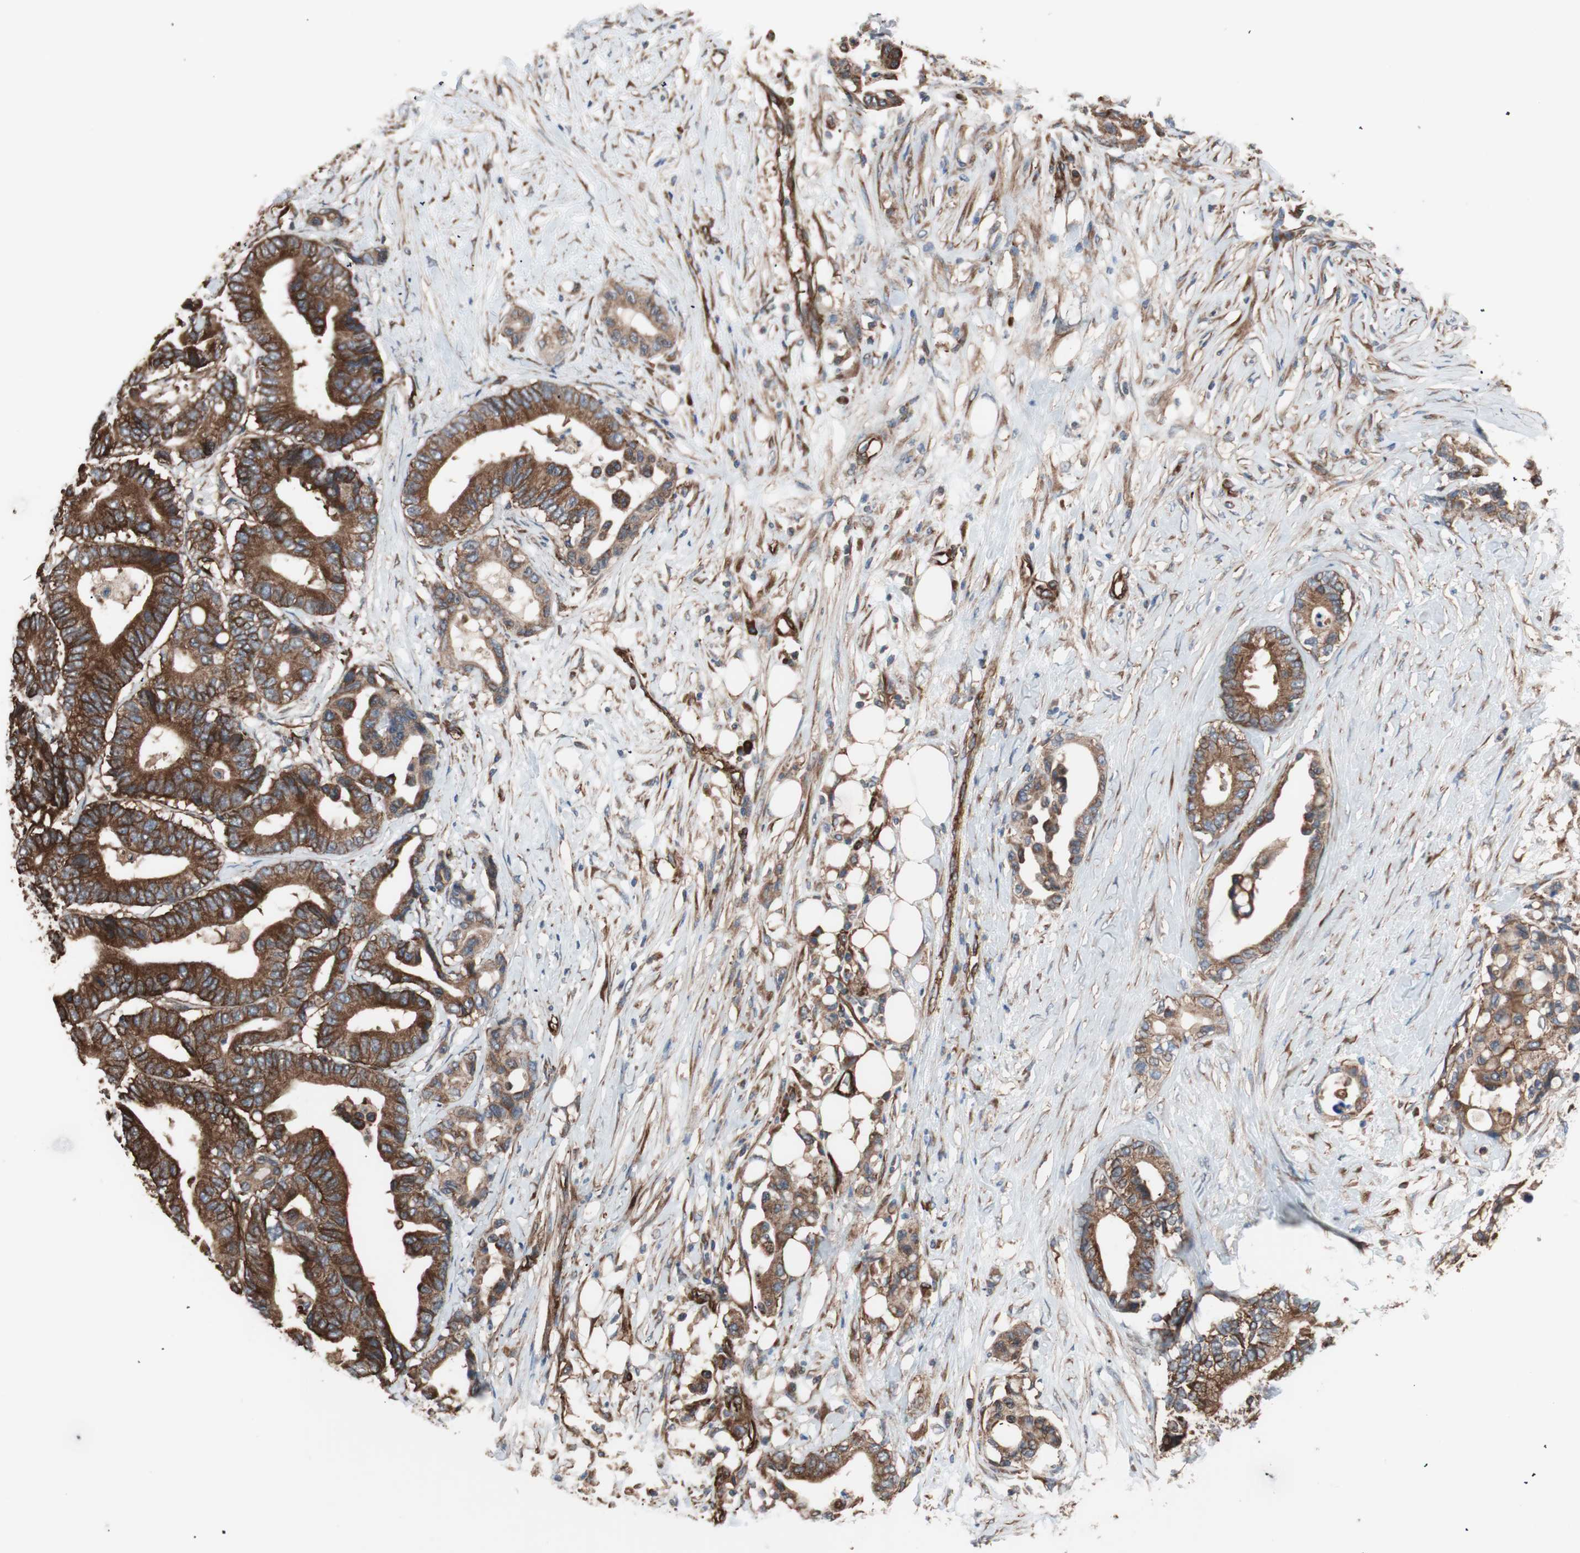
{"staining": {"intensity": "strong", "quantity": ">75%", "location": "cytoplasmic/membranous"}, "tissue": "colorectal cancer", "cell_type": "Tumor cells", "image_type": "cancer", "snomed": [{"axis": "morphology", "description": "Normal tissue, NOS"}, {"axis": "morphology", "description": "Adenocarcinoma, NOS"}, {"axis": "topography", "description": "Colon"}], "caption": "Tumor cells exhibit strong cytoplasmic/membranous positivity in approximately >75% of cells in colorectal cancer (adenocarcinoma). The protein of interest is shown in brown color, while the nuclei are stained blue.", "gene": "GPSM2", "patient": {"sex": "male", "age": 82}}